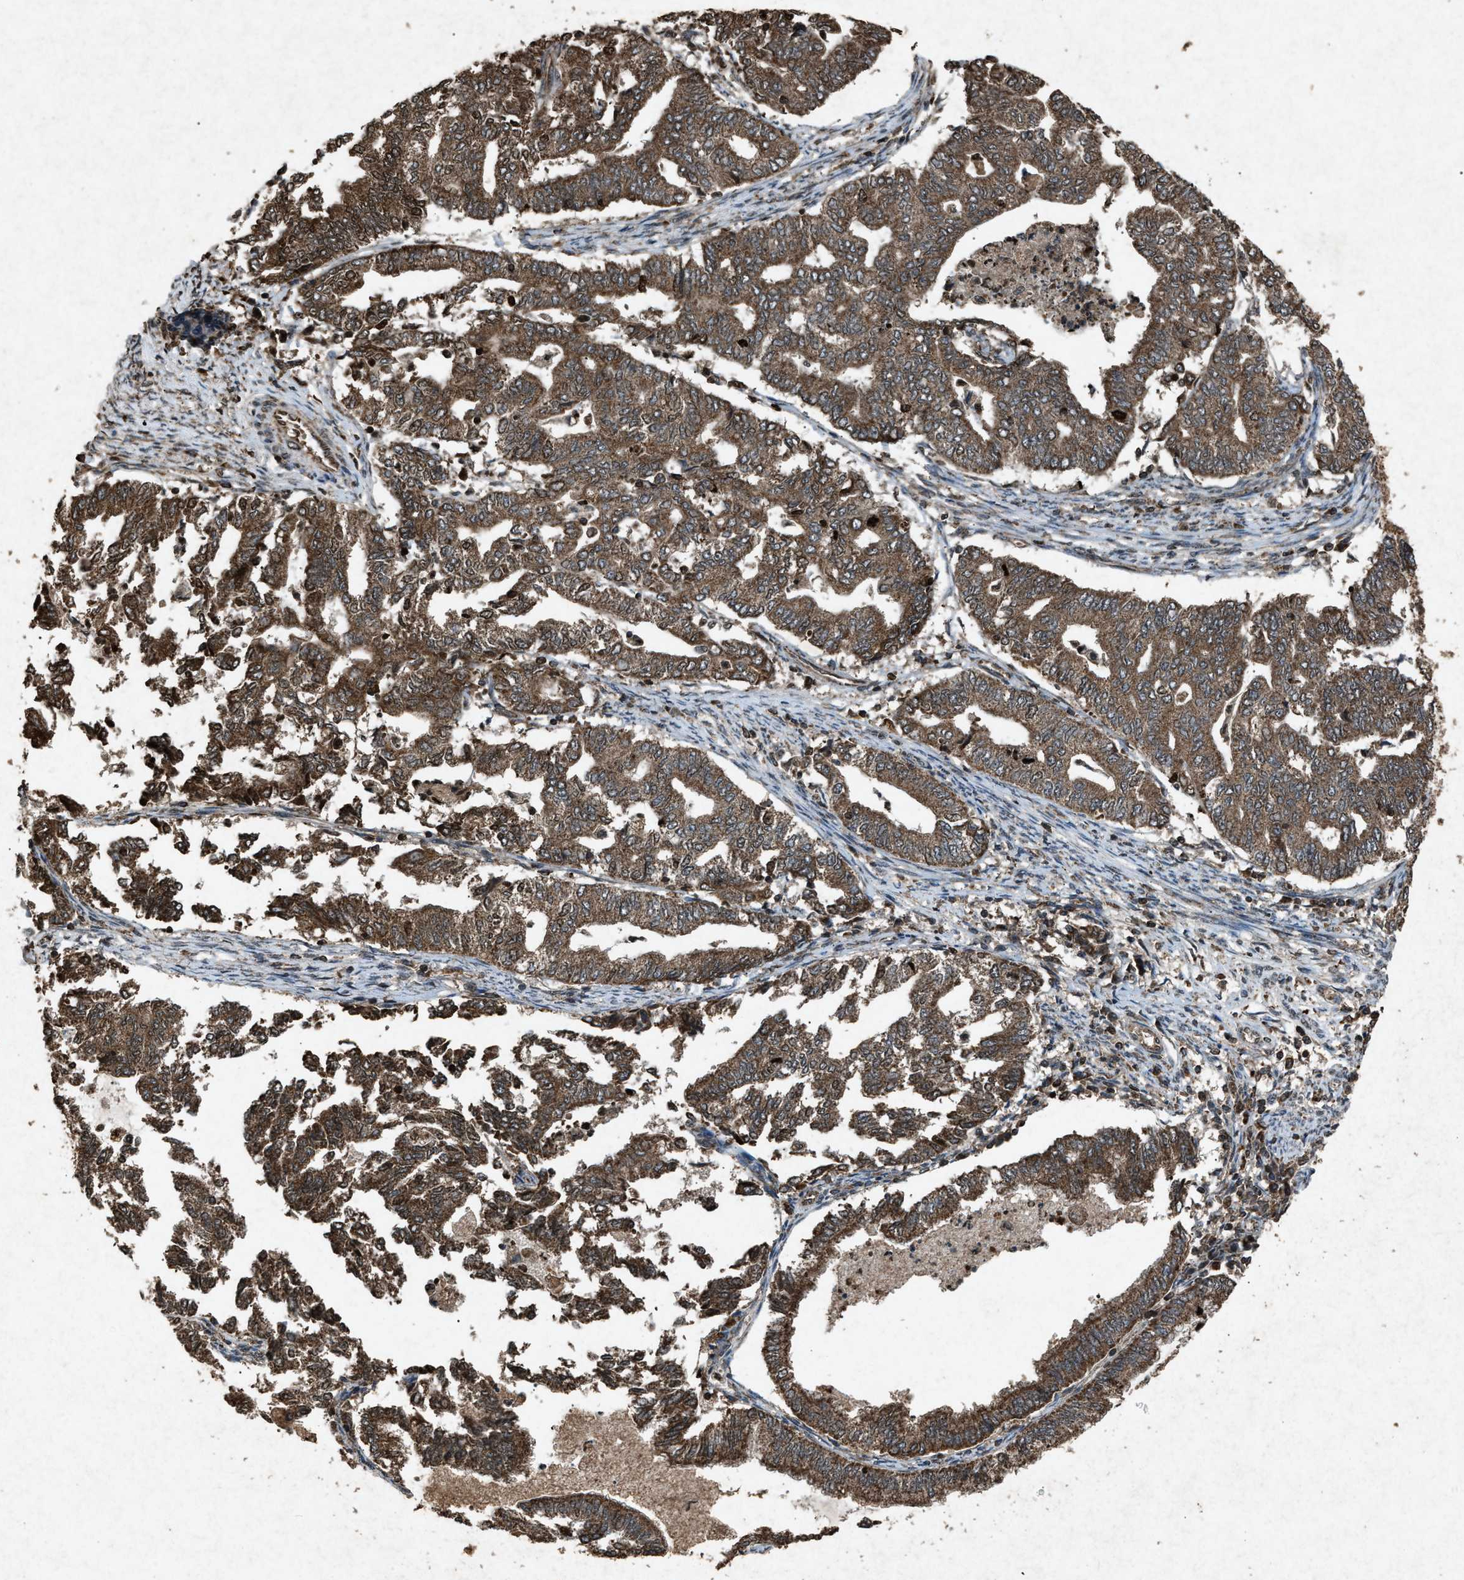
{"staining": {"intensity": "strong", "quantity": ">75%", "location": "cytoplasmic/membranous"}, "tissue": "endometrial cancer", "cell_type": "Tumor cells", "image_type": "cancer", "snomed": [{"axis": "morphology", "description": "Adenocarcinoma, NOS"}, {"axis": "topography", "description": "Endometrium"}], "caption": "High-magnification brightfield microscopy of endometrial adenocarcinoma stained with DAB (3,3'-diaminobenzidine) (brown) and counterstained with hematoxylin (blue). tumor cells exhibit strong cytoplasmic/membranous expression is appreciated in approximately>75% of cells.", "gene": "OAS1", "patient": {"sex": "female", "age": 79}}